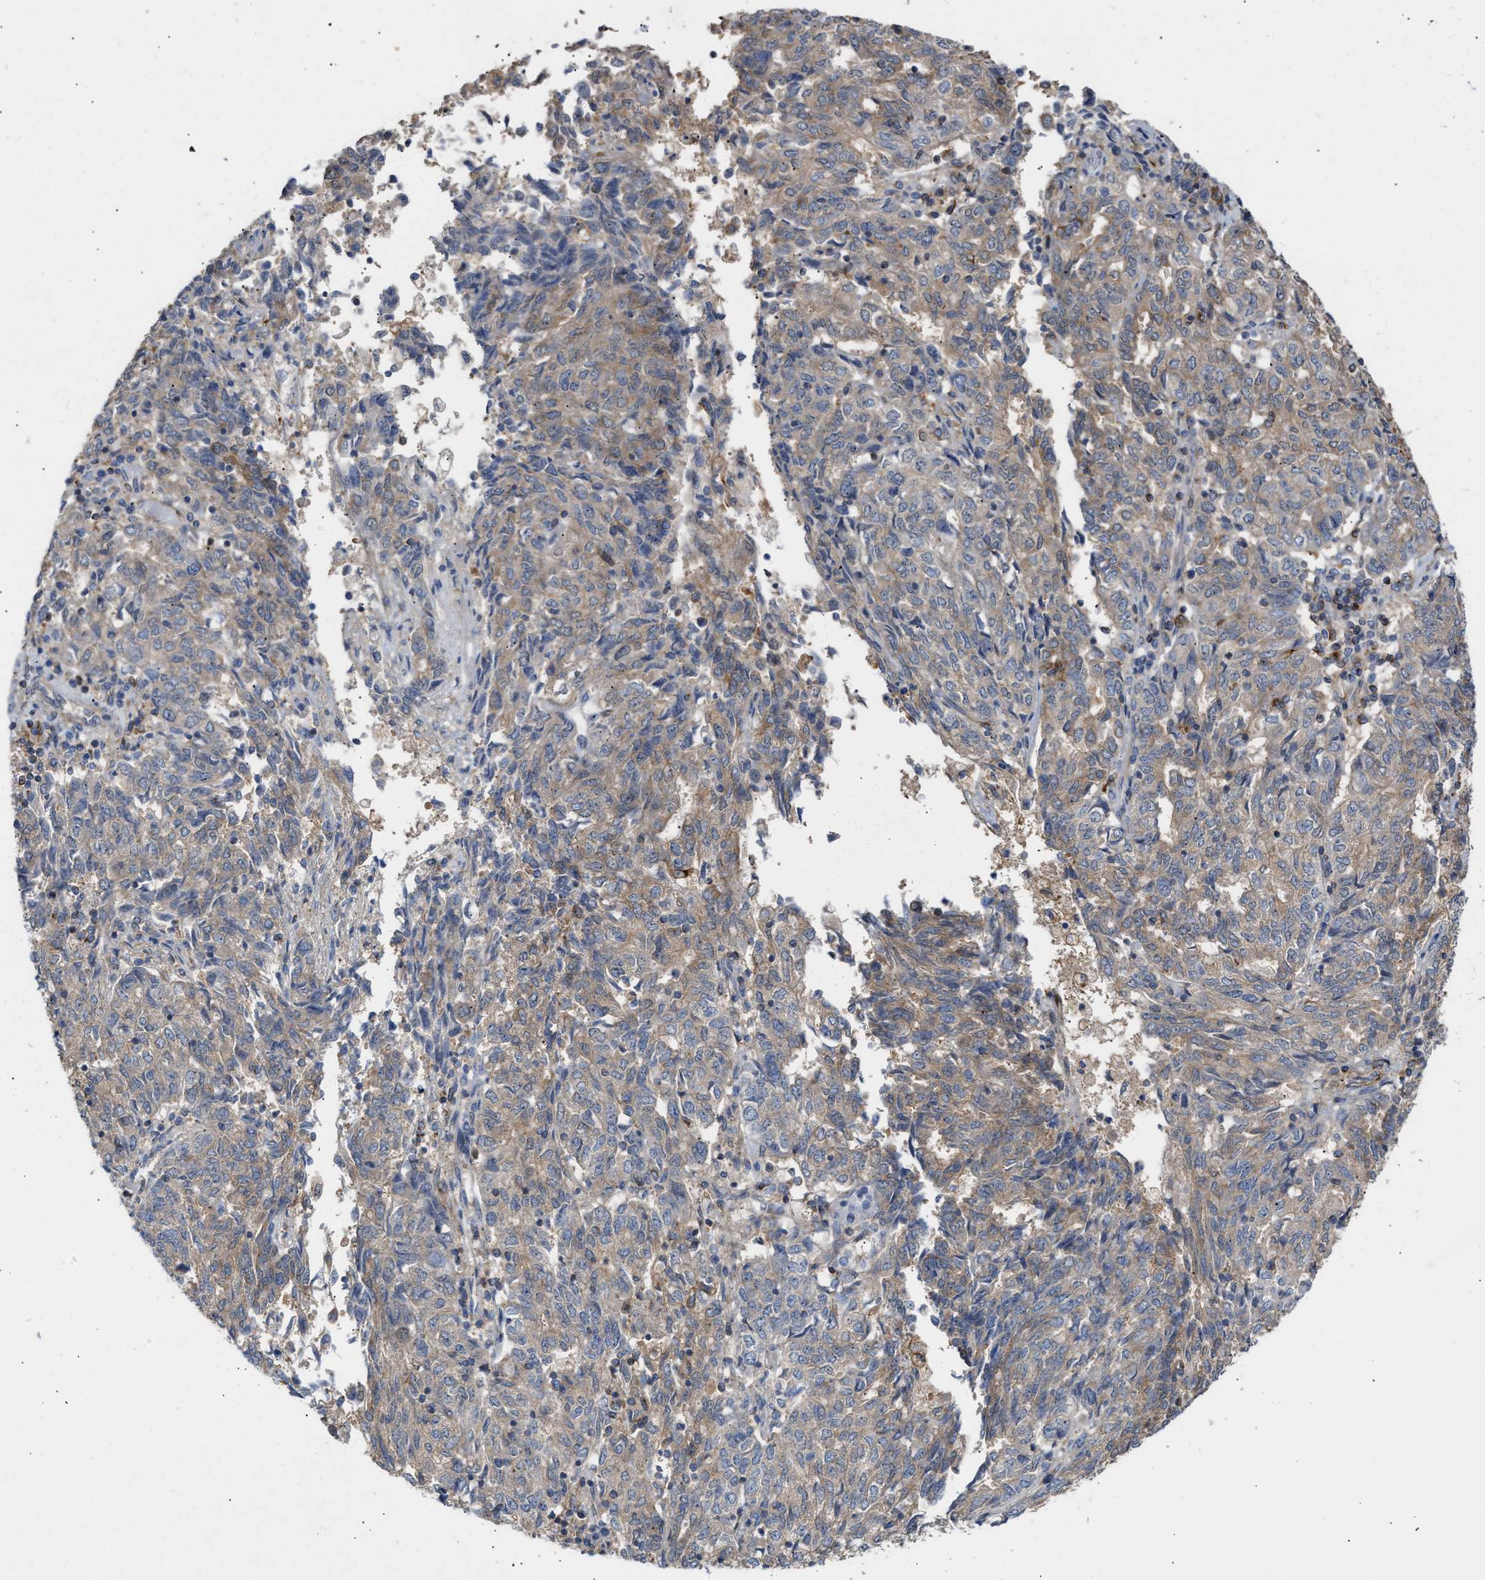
{"staining": {"intensity": "weak", "quantity": "25%-75%", "location": "cytoplasmic/membranous"}, "tissue": "endometrial cancer", "cell_type": "Tumor cells", "image_type": "cancer", "snomed": [{"axis": "morphology", "description": "Adenocarcinoma, NOS"}, {"axis": "topography", "description": "Endometrium"}], "caption": "A brown stain labels weak cytoplasmic/membranous staining of a protein in human adenocarcinoma (endometrial) tumor cells. Nuclei are stained in blue.", "gene": "BBLN", "patient": {"sex": "female", "age": 80}}